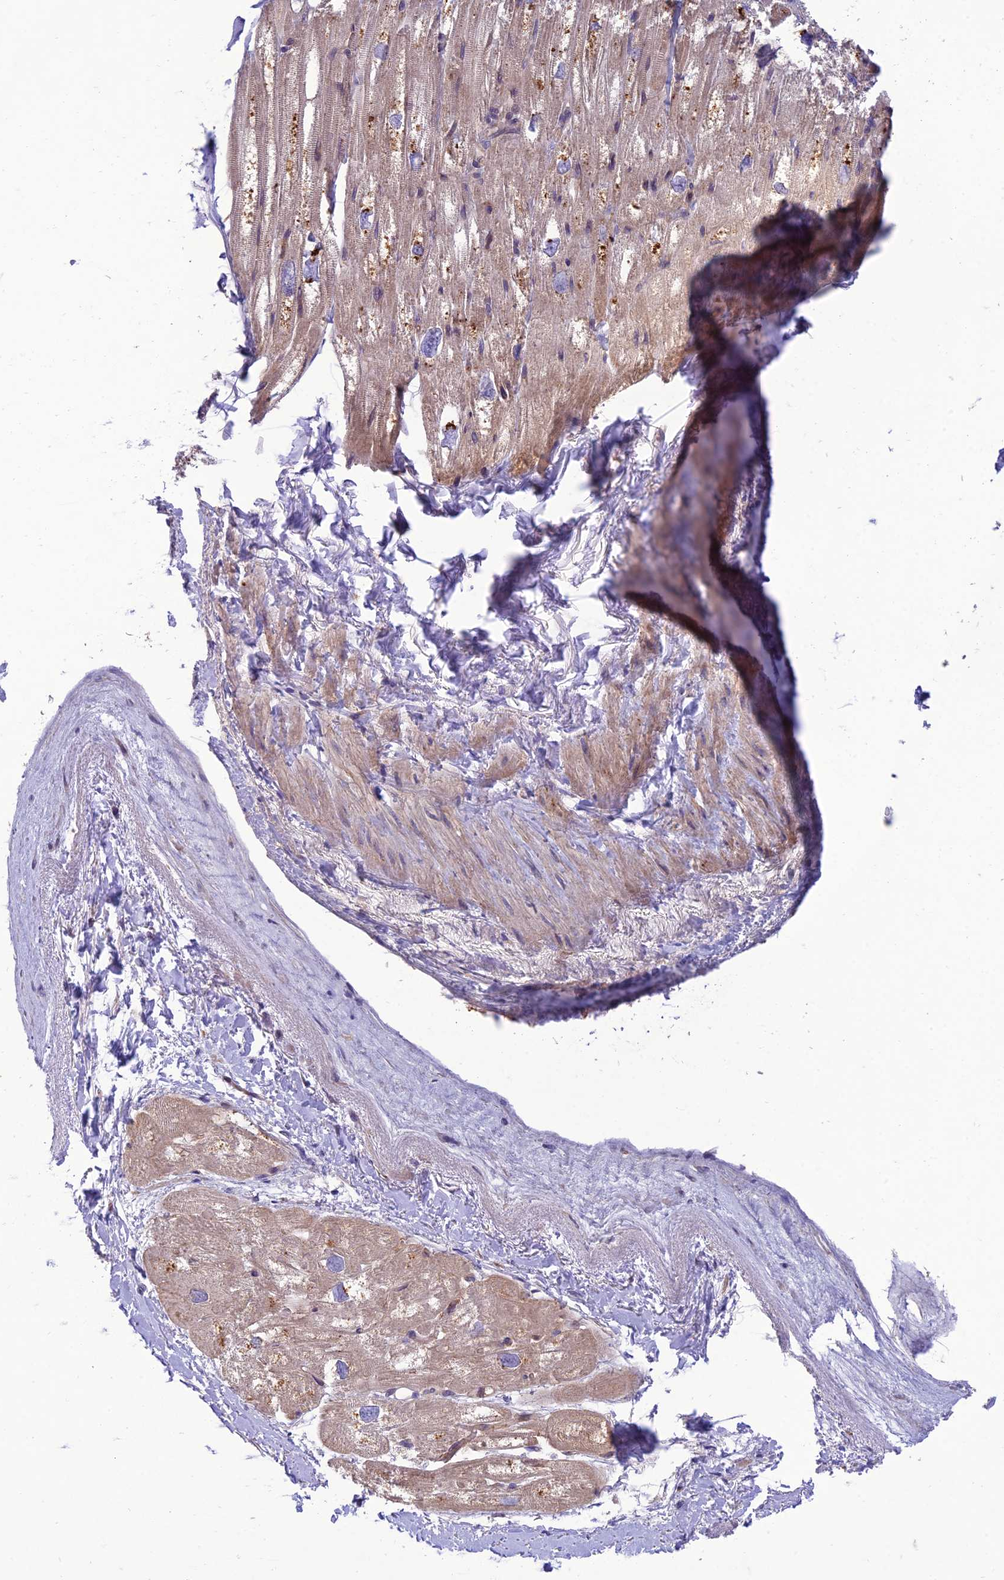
{"staining": {"intensity": "weak", "quantity": "25%-75%", "location": "cytoplasmic/membranous"}, "tissue": "heart muscle", "cell_type": "Cardiomyocytes", "image_type": "normal", "snomed": [{"axis": "morphology", "description": "Normal tissue, NOS"}, {"axis": "topography", "description": "Heart"}], "caption": "This image demonstrates normal heart muscle stained with immunohistochemistry to label a protein in brown. The cytoplasmic/membranous of cardiomyocytes show weak positivity for the protein. Nuclei are counter-stained blue.", "gene": "IRAK3", "patient": {"sex": "male", "age": 50}}